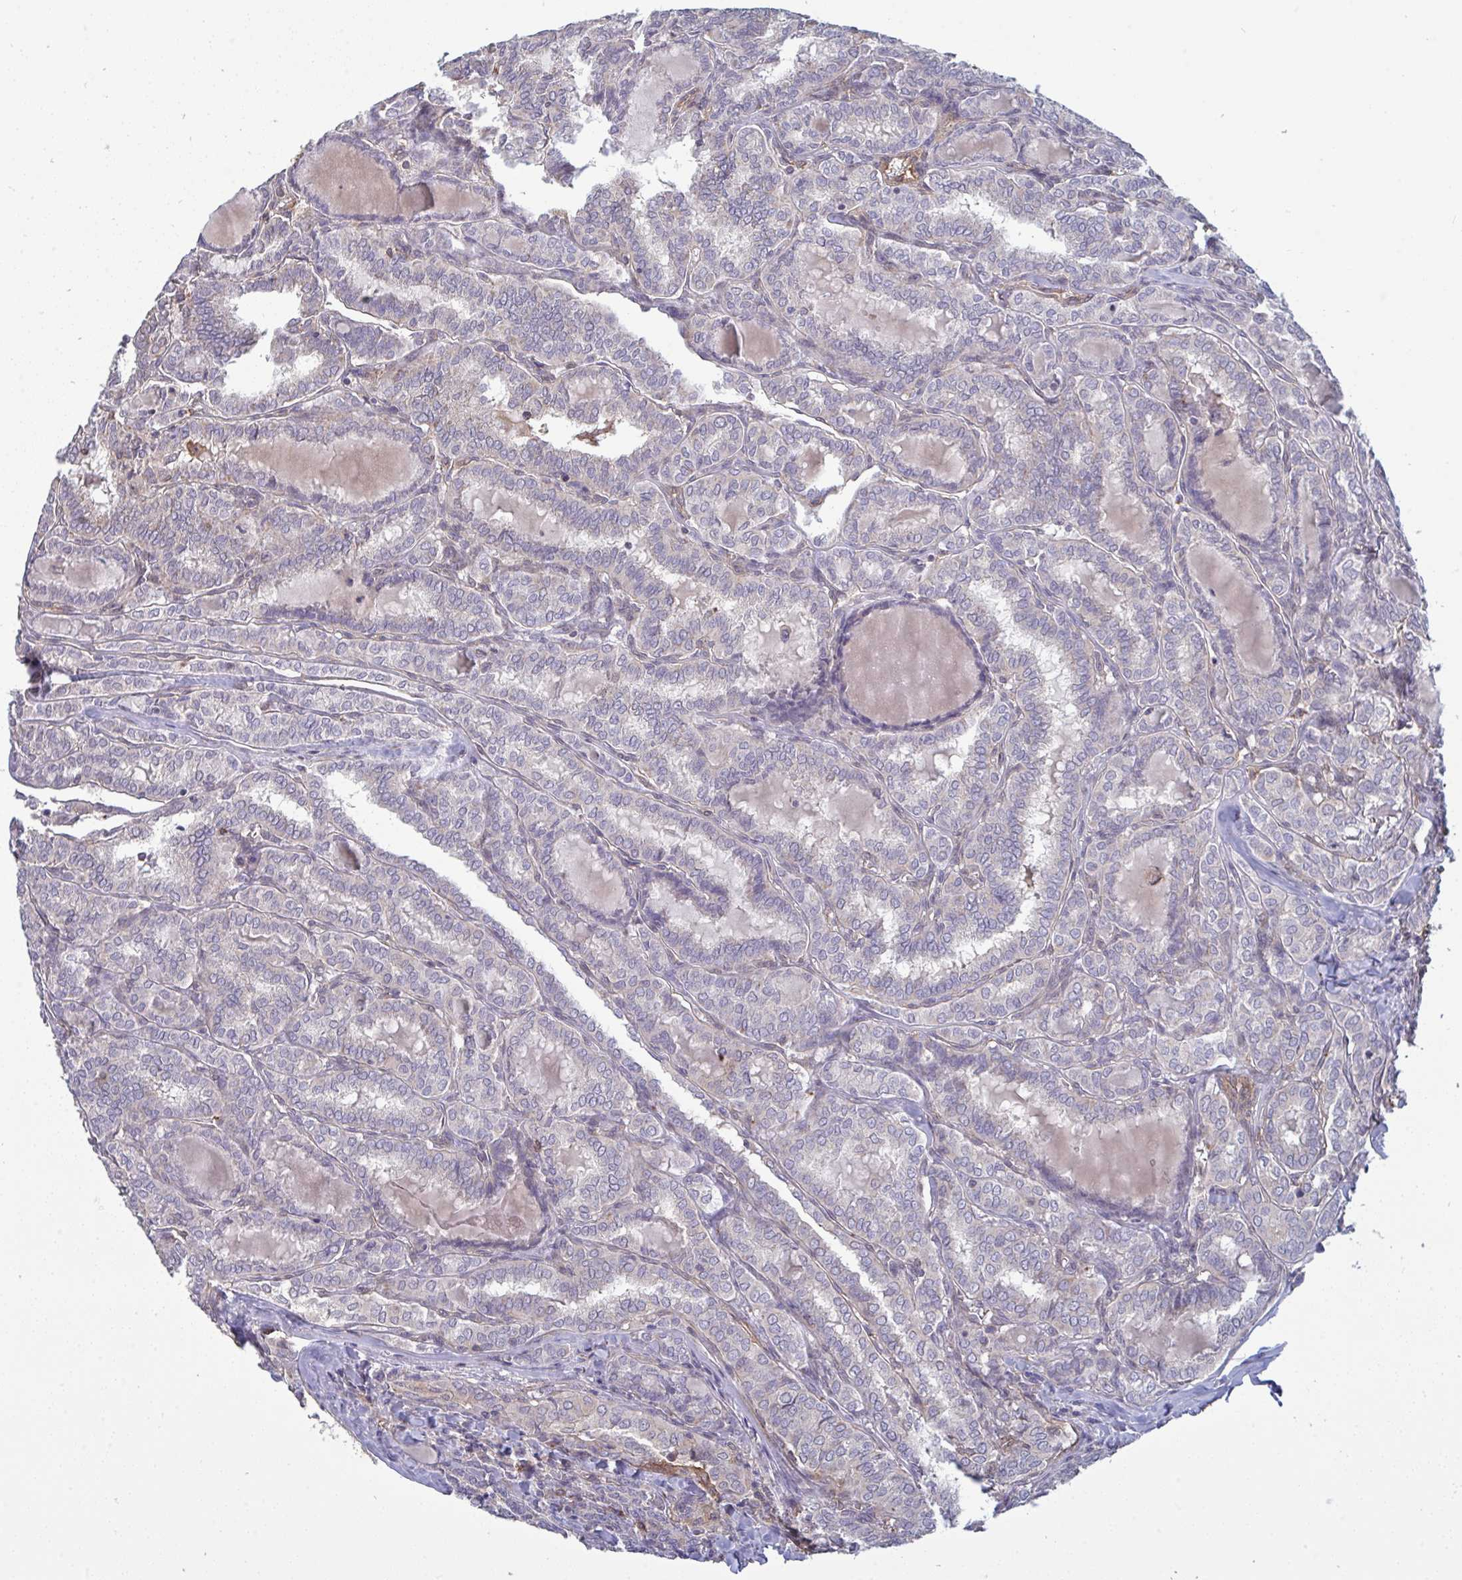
{"staining": {"intensity": "negative", "quantity": "none", "location": "none"}, "tissue": "thyroid cancer", "cell_type": "Tumor cells", "image_type": "cancer", "snomed": [{"axis": "morphology", "description": "Papillary adenocarcinoma, NOS"}, {"axis": "topography", "description": "Thyroid gland"}], "caption": "DAB immunohistochemical staining of human thyroid cancer demonstrates no significant positivity in tumor cells. (IHC, brightfield microscopy, high magnification).", "gene": "ISCU", "patient": {"sex": "female", "age": 30}}